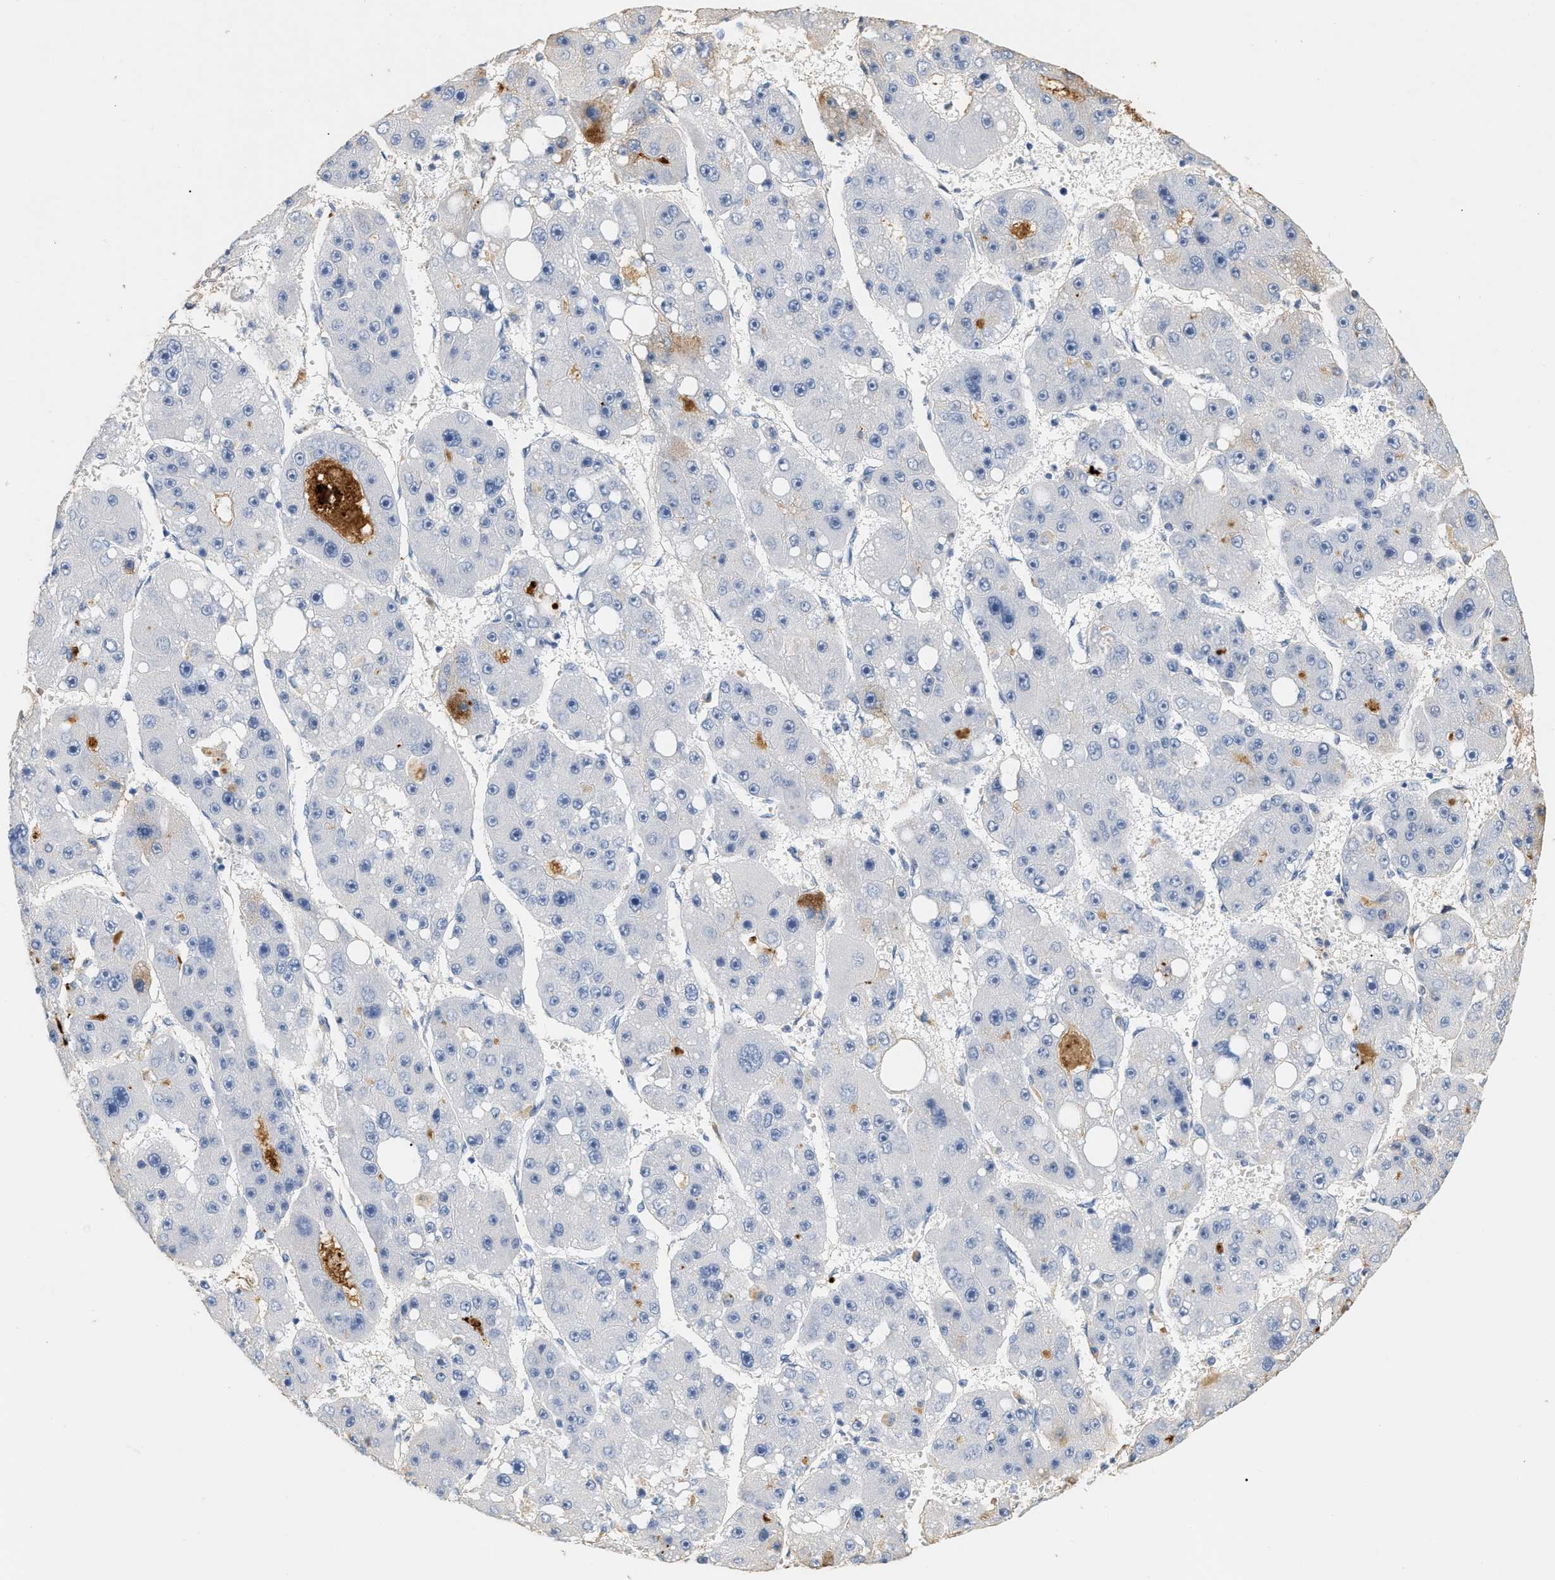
{"staining": {"intensity": "negative", "quantity": "none", "location": "none"}, "tissue": "liver cancer", "cell_type": "Tumor cells", "image_type": "cancer", "snomed": [{"axis": "morphology", "description": "Carcinoma, Hepatocellular, NOS"}, {"axis": "topography", "description": "Liver"}], "caption": "Histopathology image shows no significant protein expression in tumor cells of hepatocellular carcinoma (liver). Brightfield microscopy of IHC stained with DAB (brown) and hematoxylin (blue), captured at high magnification.", "gene": "CFH", "patient": {"sex": "female", "age": 61}}